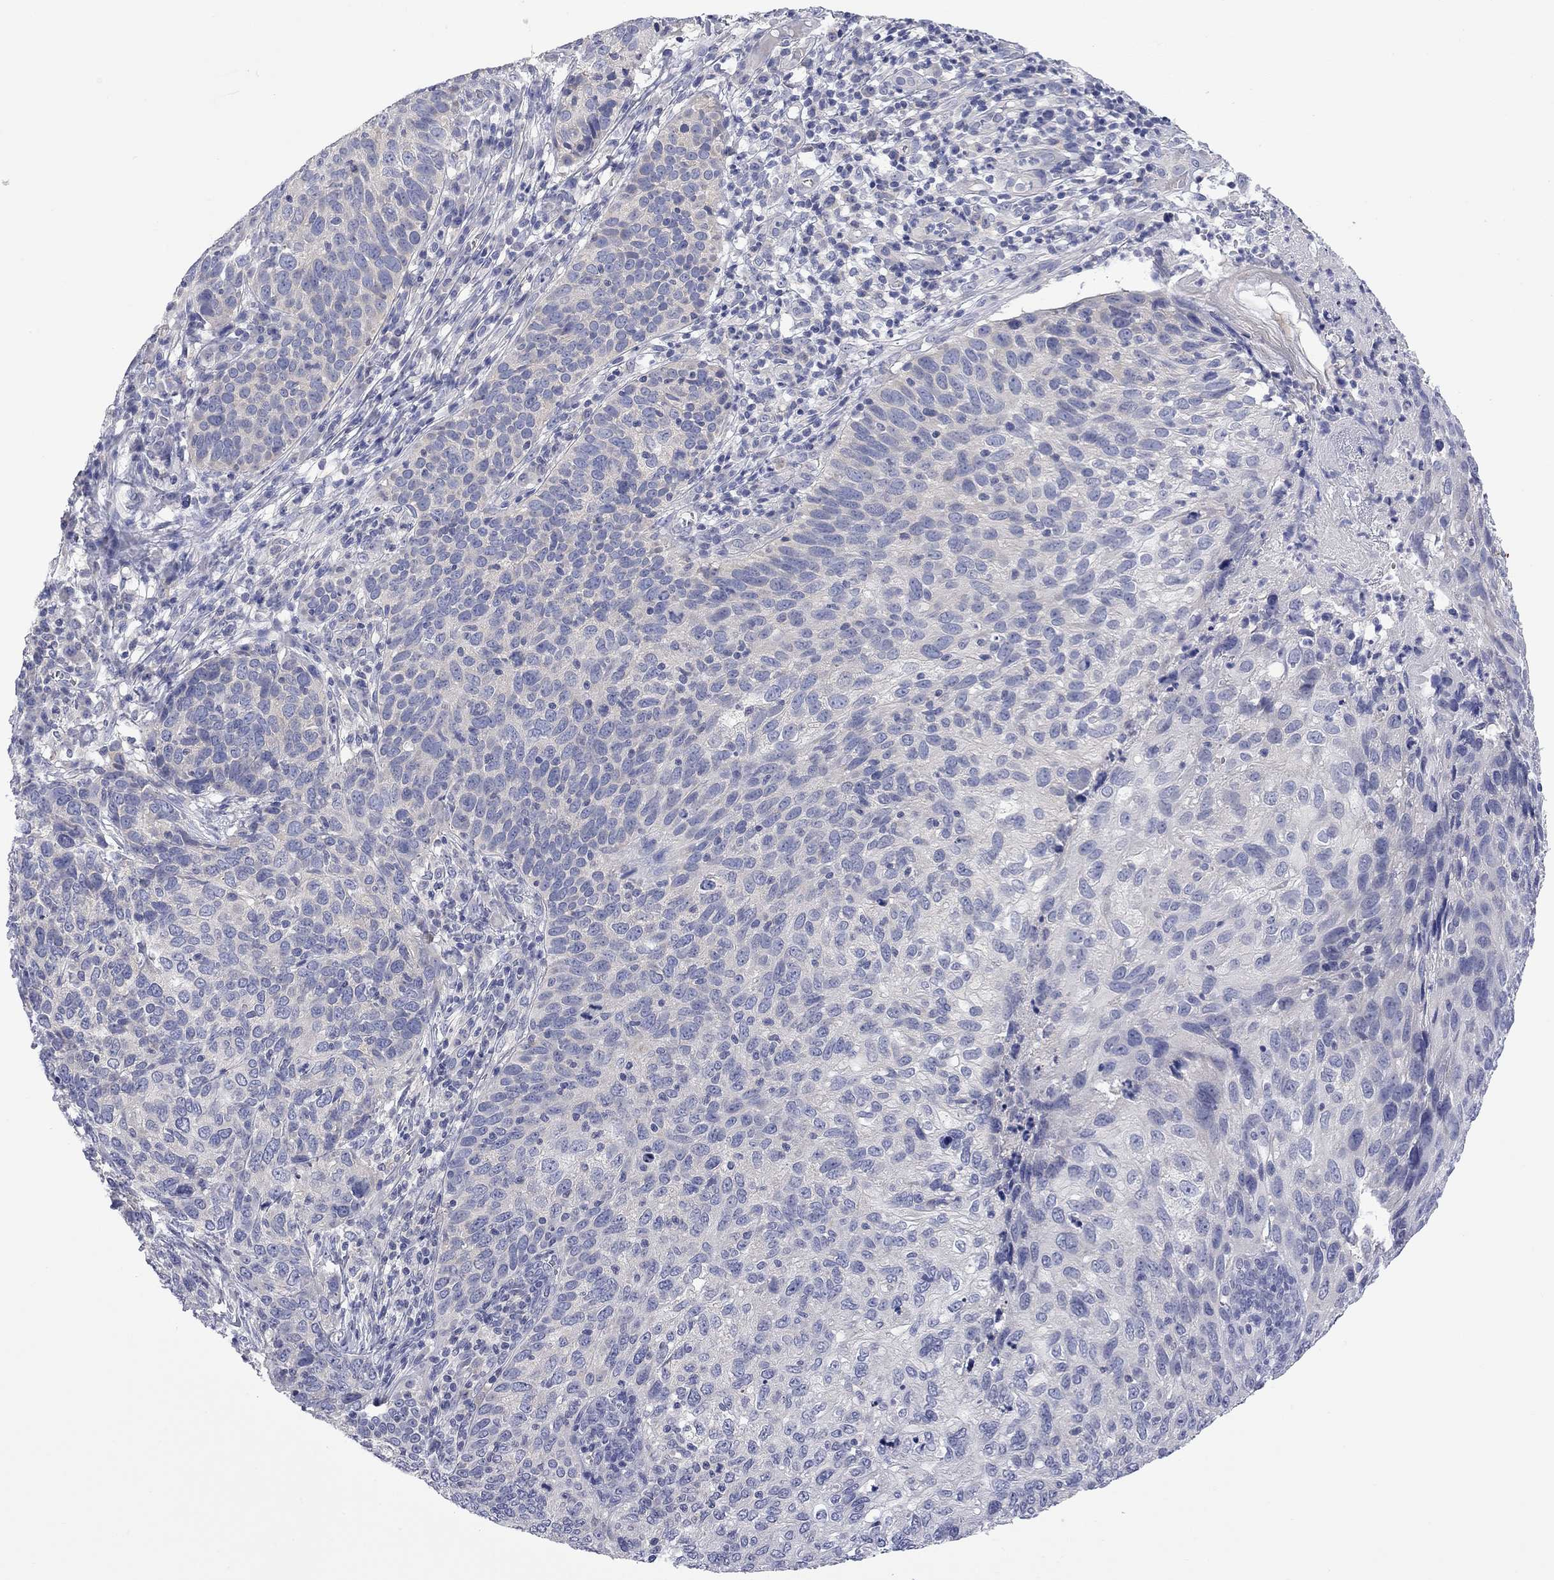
{"staining": {"intensity": "negative", "quantity": "none", "location": "none"}, "tissue": "skin cancer", "cell_type": "Tumor cells", "image_type": "cancer", "snomed": [{"axis": "morphology", "description": "Squamous cell carcinoma, NOS"}, {"axis": "topography", "description": "Skin"}], "caption": "An immunohistochemistry histopathology image of skin cancer (squamous cell carcinoma) is shown. There is no staining in tumor cells of skin cancer (squamous cell carcinoma).", "gene": "ABCB4", "patient": {"sex": "male", "age": 92}}